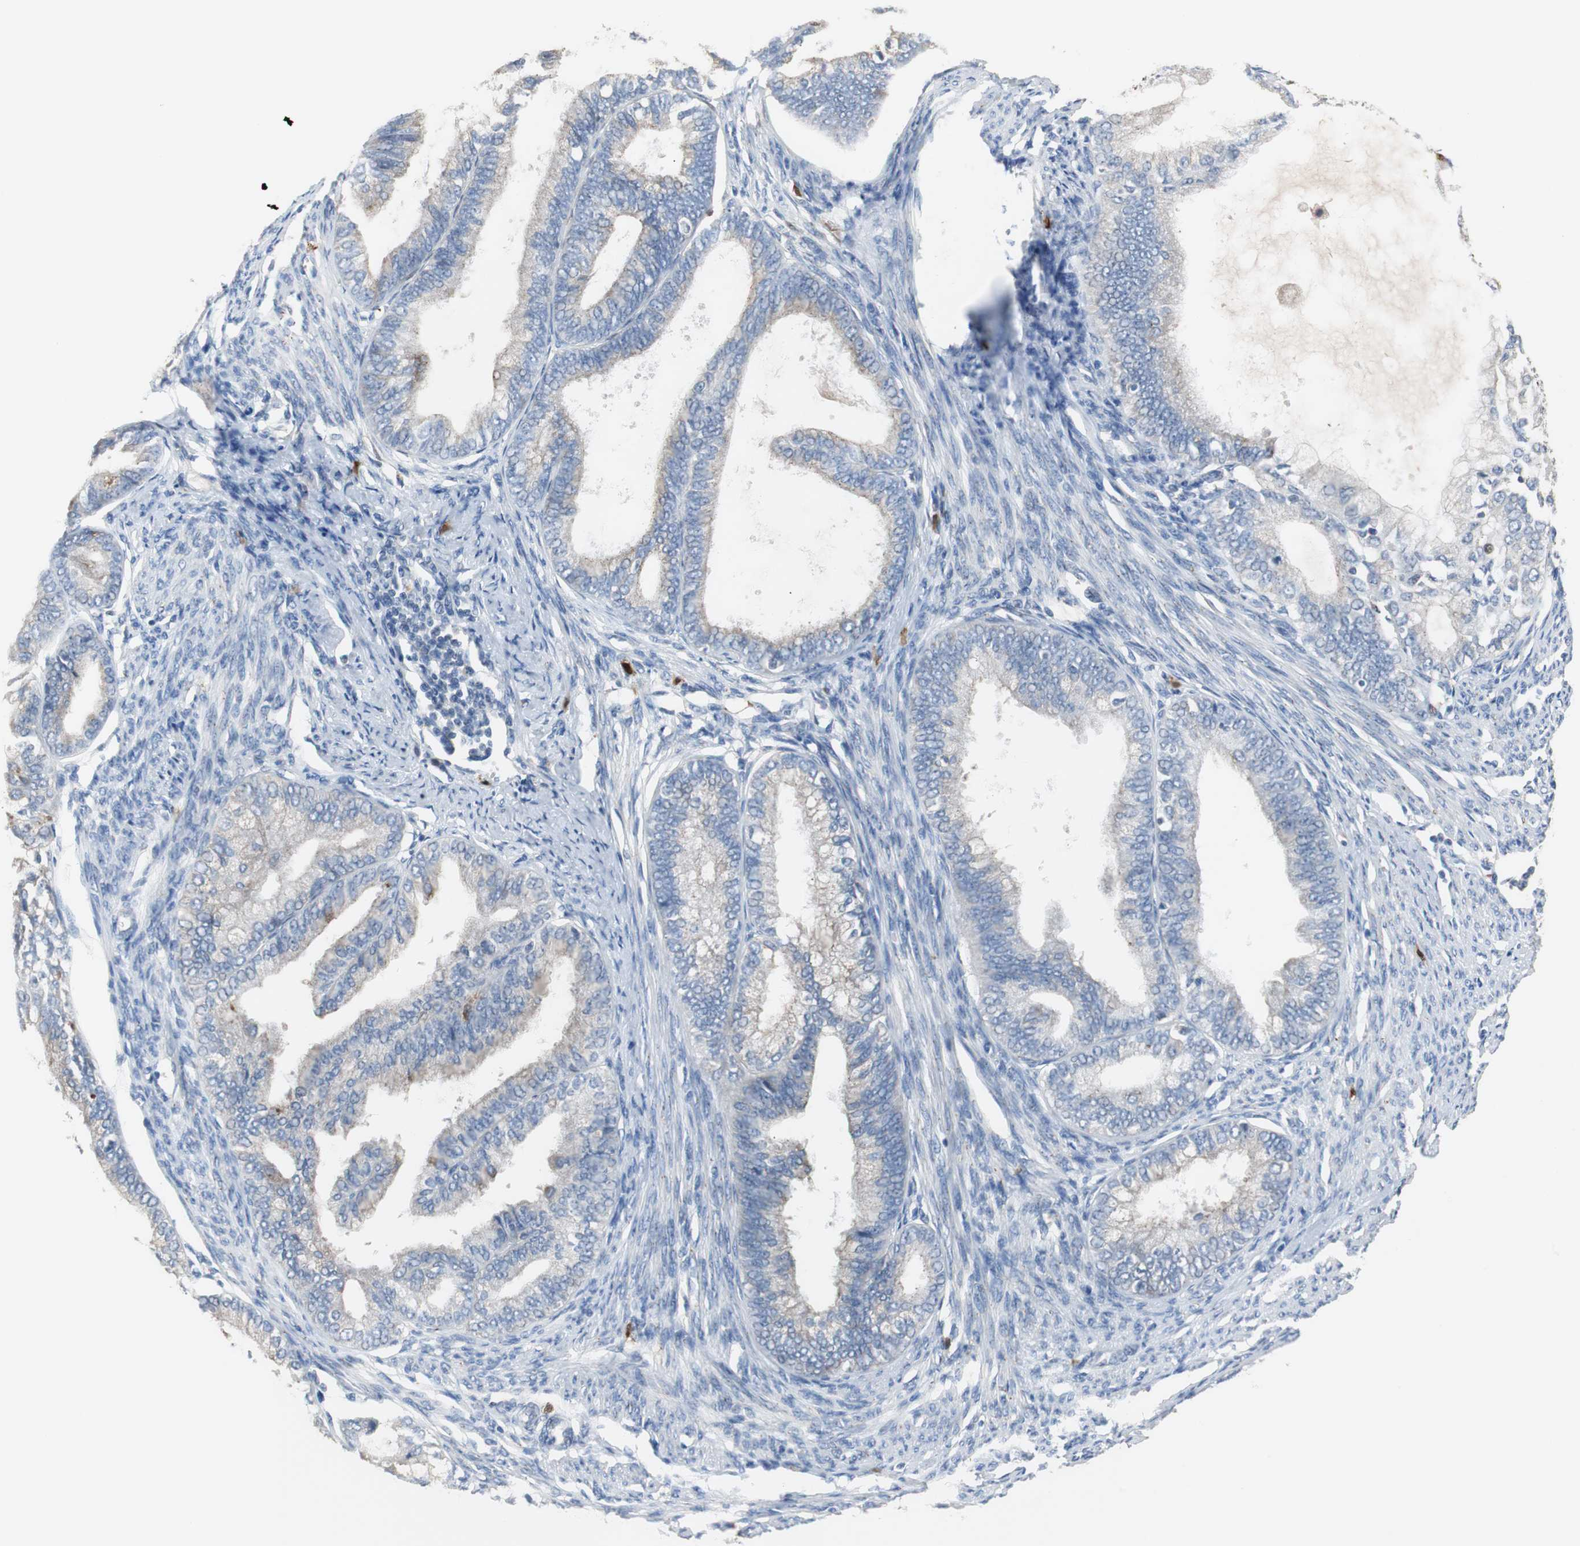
{"staining": {"intensity": "weak", "quantity": "25%-75%", "location": "cytoplasmic/membranous"}, "tissue": "endometrial cancer", "cell_type": "Tumor cells", "image_type": "cancer", "snomed": [{"axis": "morphology", "description": "Adenocarcinoma, NOS"}, {"axis": "topography", "description": "Endometrium"}], "caption": "A brown stain highlights weak cytoplasmic/membranous positivity of a protein in human endometrial cancer tumor cells.", "gene": "CALB2", "patient": {"sex": "female", "age": 86}}